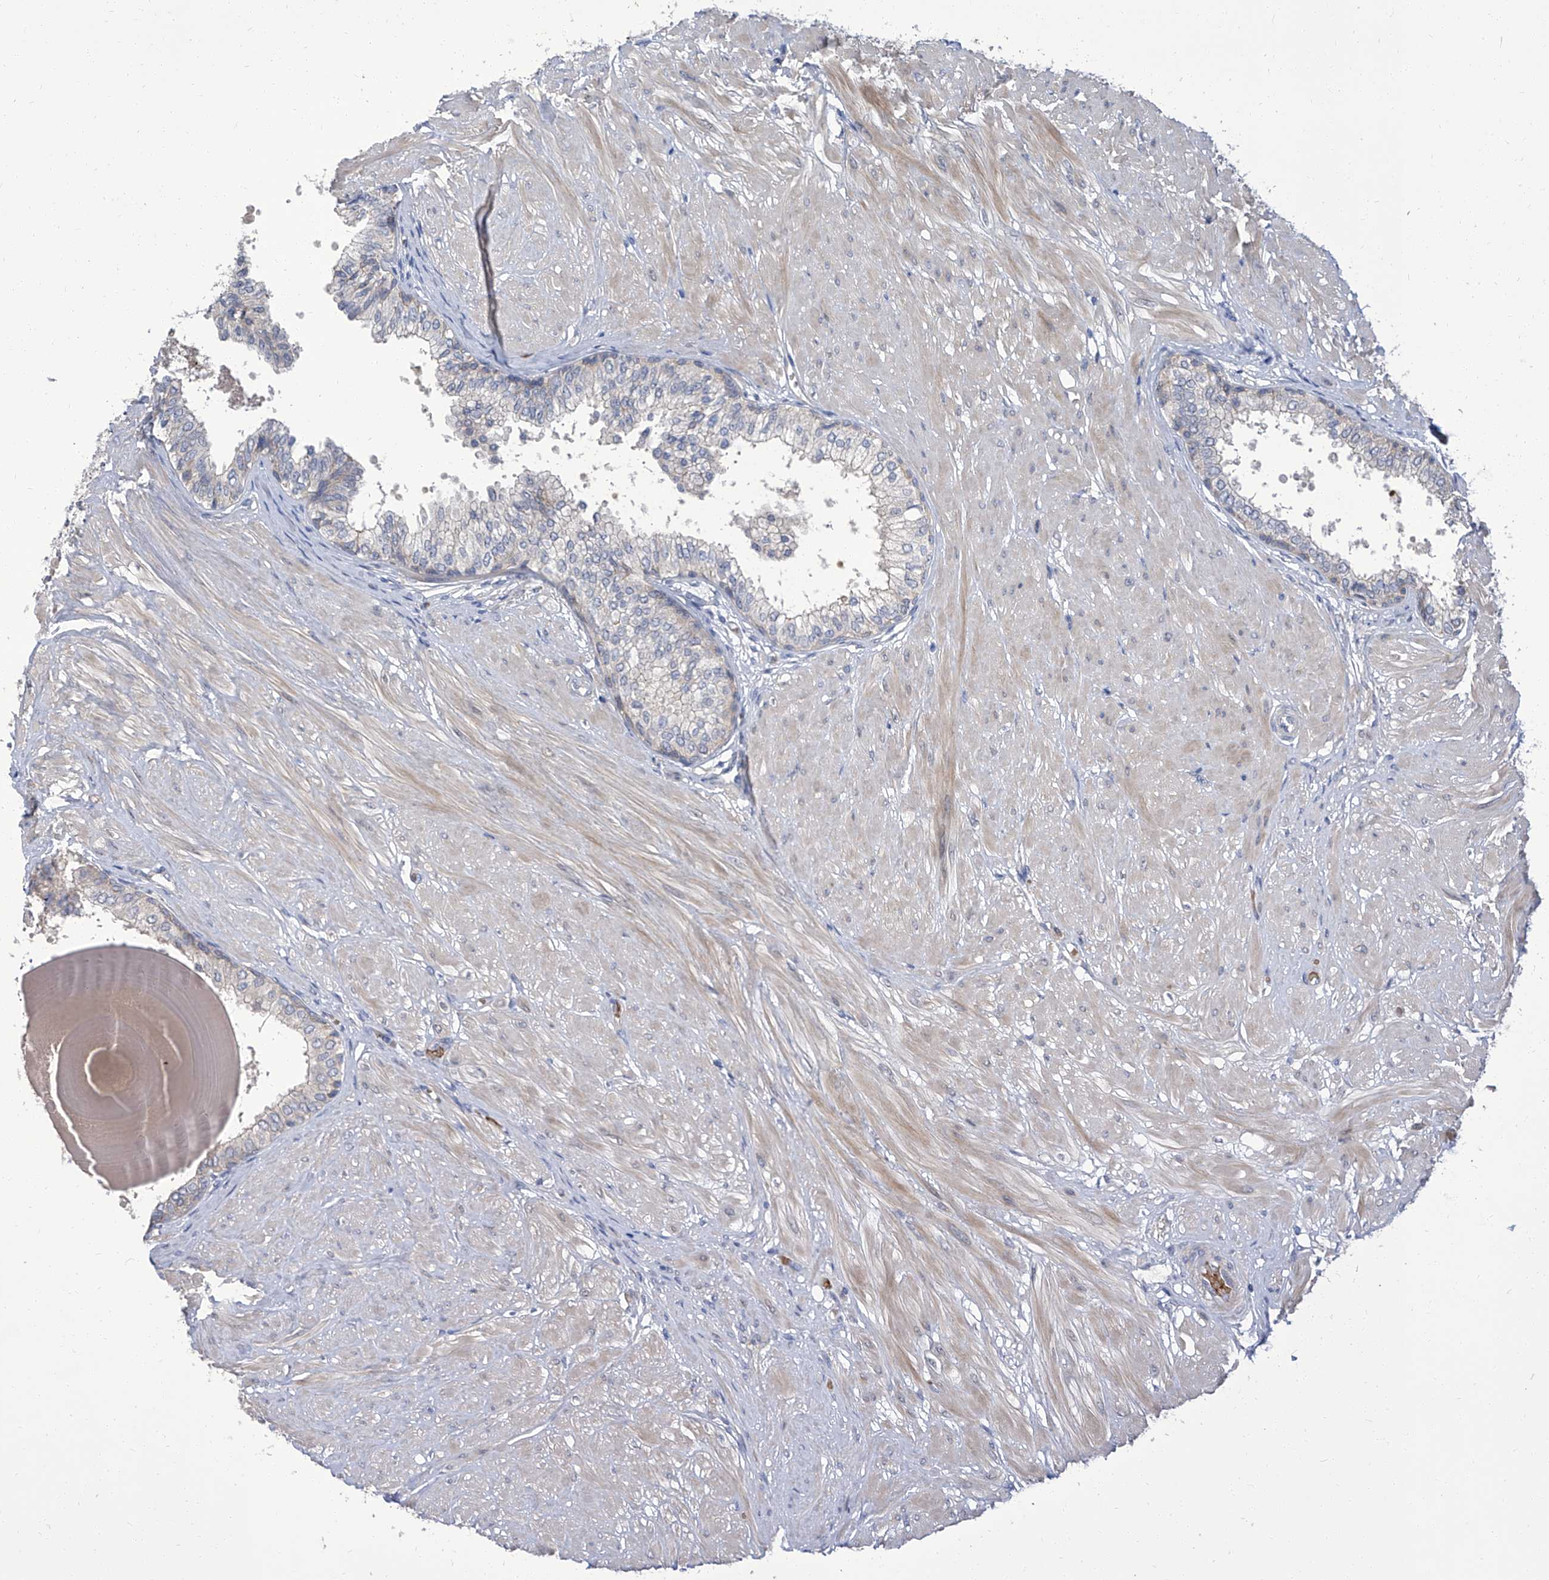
{"staining": {"intensity": "negative", "quantity": "none", "location": "none"}, "tissue": "prostate", "cell_type": "Glandular cells", "image_type": "normal", "snomed": [{"axis": "morphology", "description": "Normal tissue, NOS"}, {"axis": "topography", "description": "Prostate"}], "caption": "High magnification brightfield microscopy of benign prostate stained with DAB (brown) and counterstained with hematoxylin (blue): glandular cells show no significant expression. (IHC, brightfield microscopy, high magnification).", "gene": "PARD3", "patient": {"sex": "male", "age": 48}}